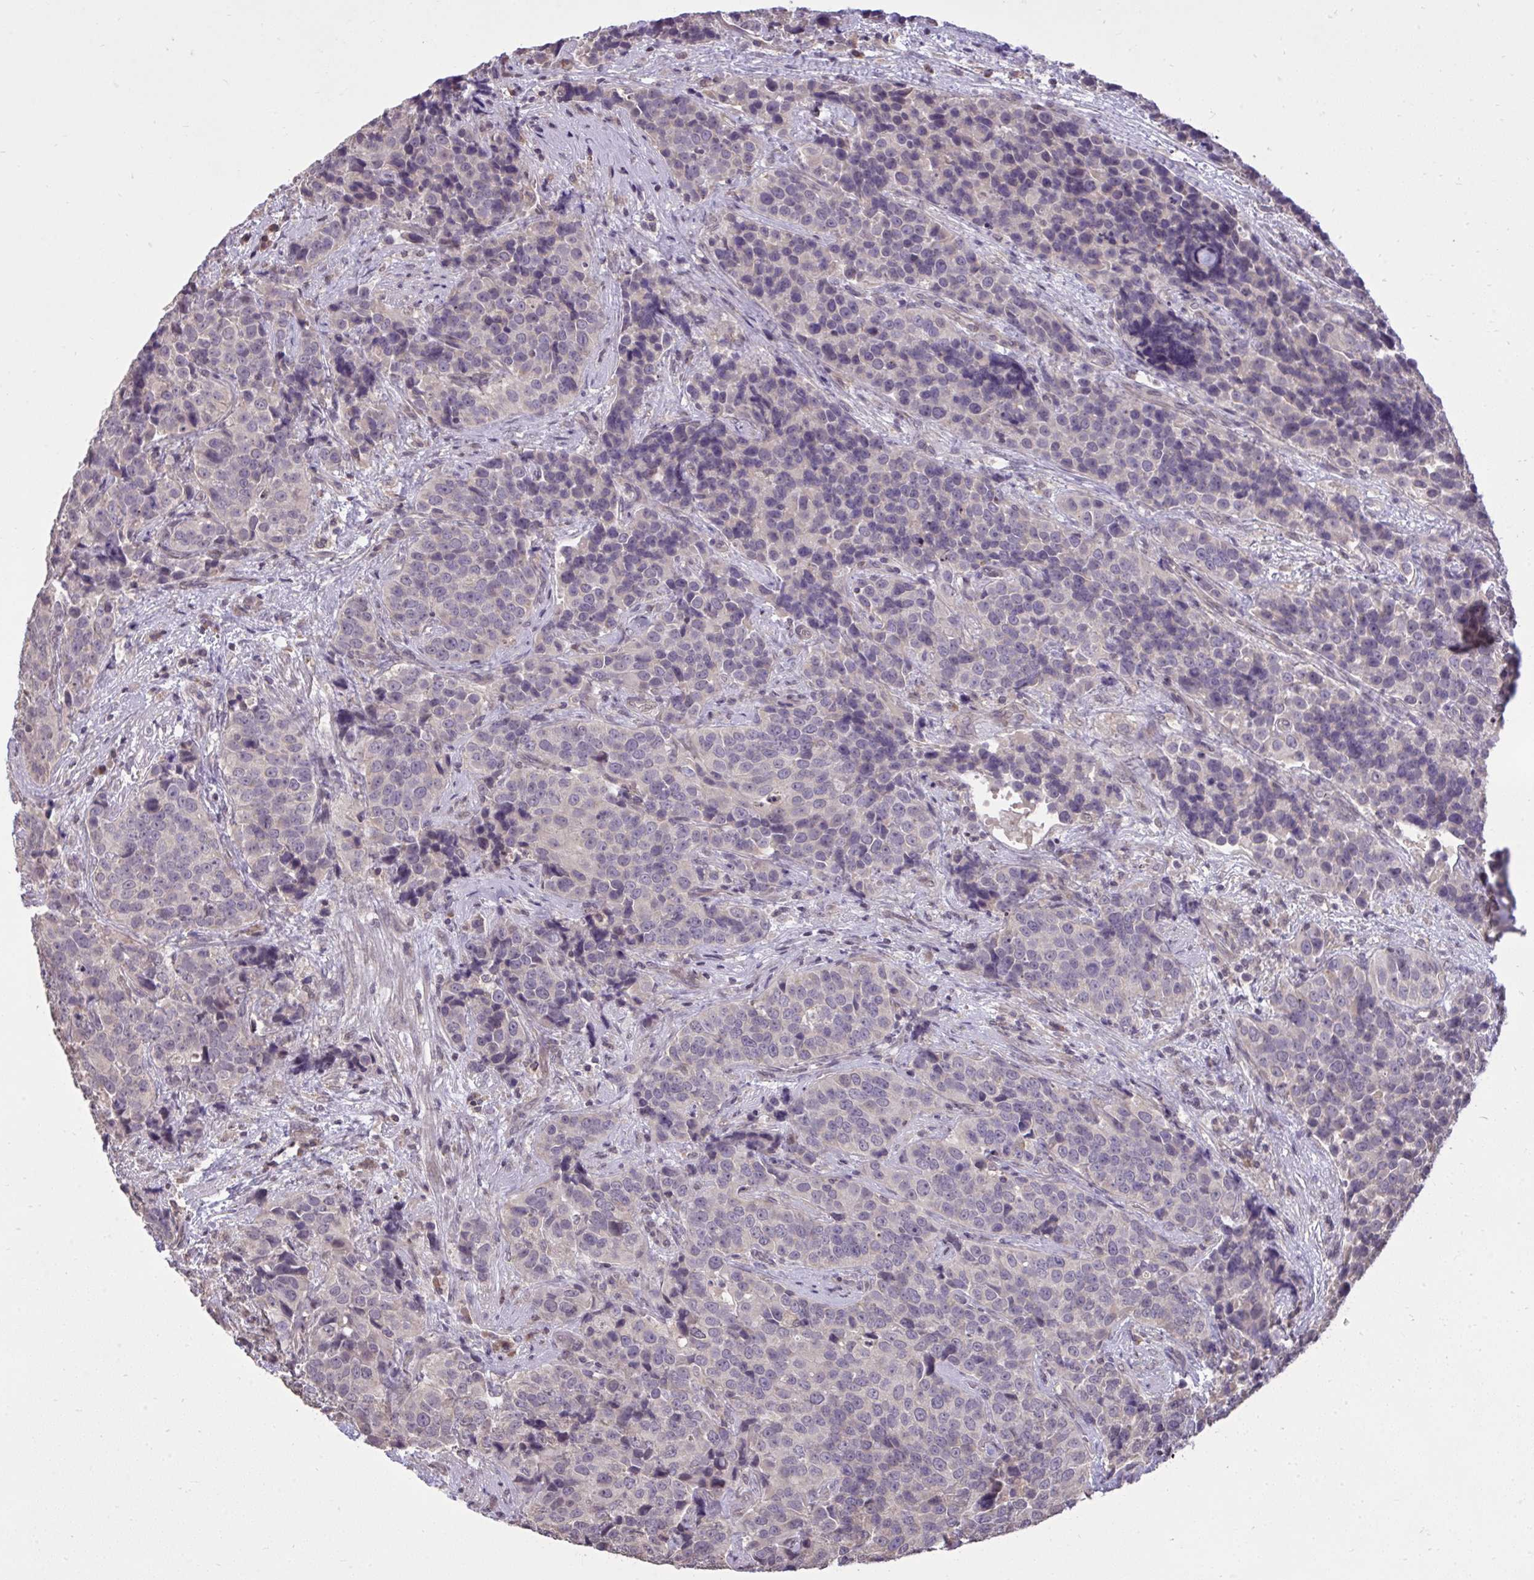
{"staining": {"intensity": "negative", "quantity": "none", "location": "none"}, "tissue": "urothelial cancer", "cell_type": "Tumor cells", "image_type": "cancer", "snomed": [{"axis": "morphology", "description": "Urothelial carcinoma, NOS"}, {"axis": "topography", "description": "Urinary bladder"}], "caption": "This histopathology image is of urothelial cancer stained with IHC to label a protein in brown with the nuclei are counter-stained blue. There is no positivity in tumor cells. (DAB (3,3'-diaminobenzidine) immunohistochemistry (IHC), high magnification).", "gene": "CYP20A1", "patient": {"sex": "male", "age": 52}}